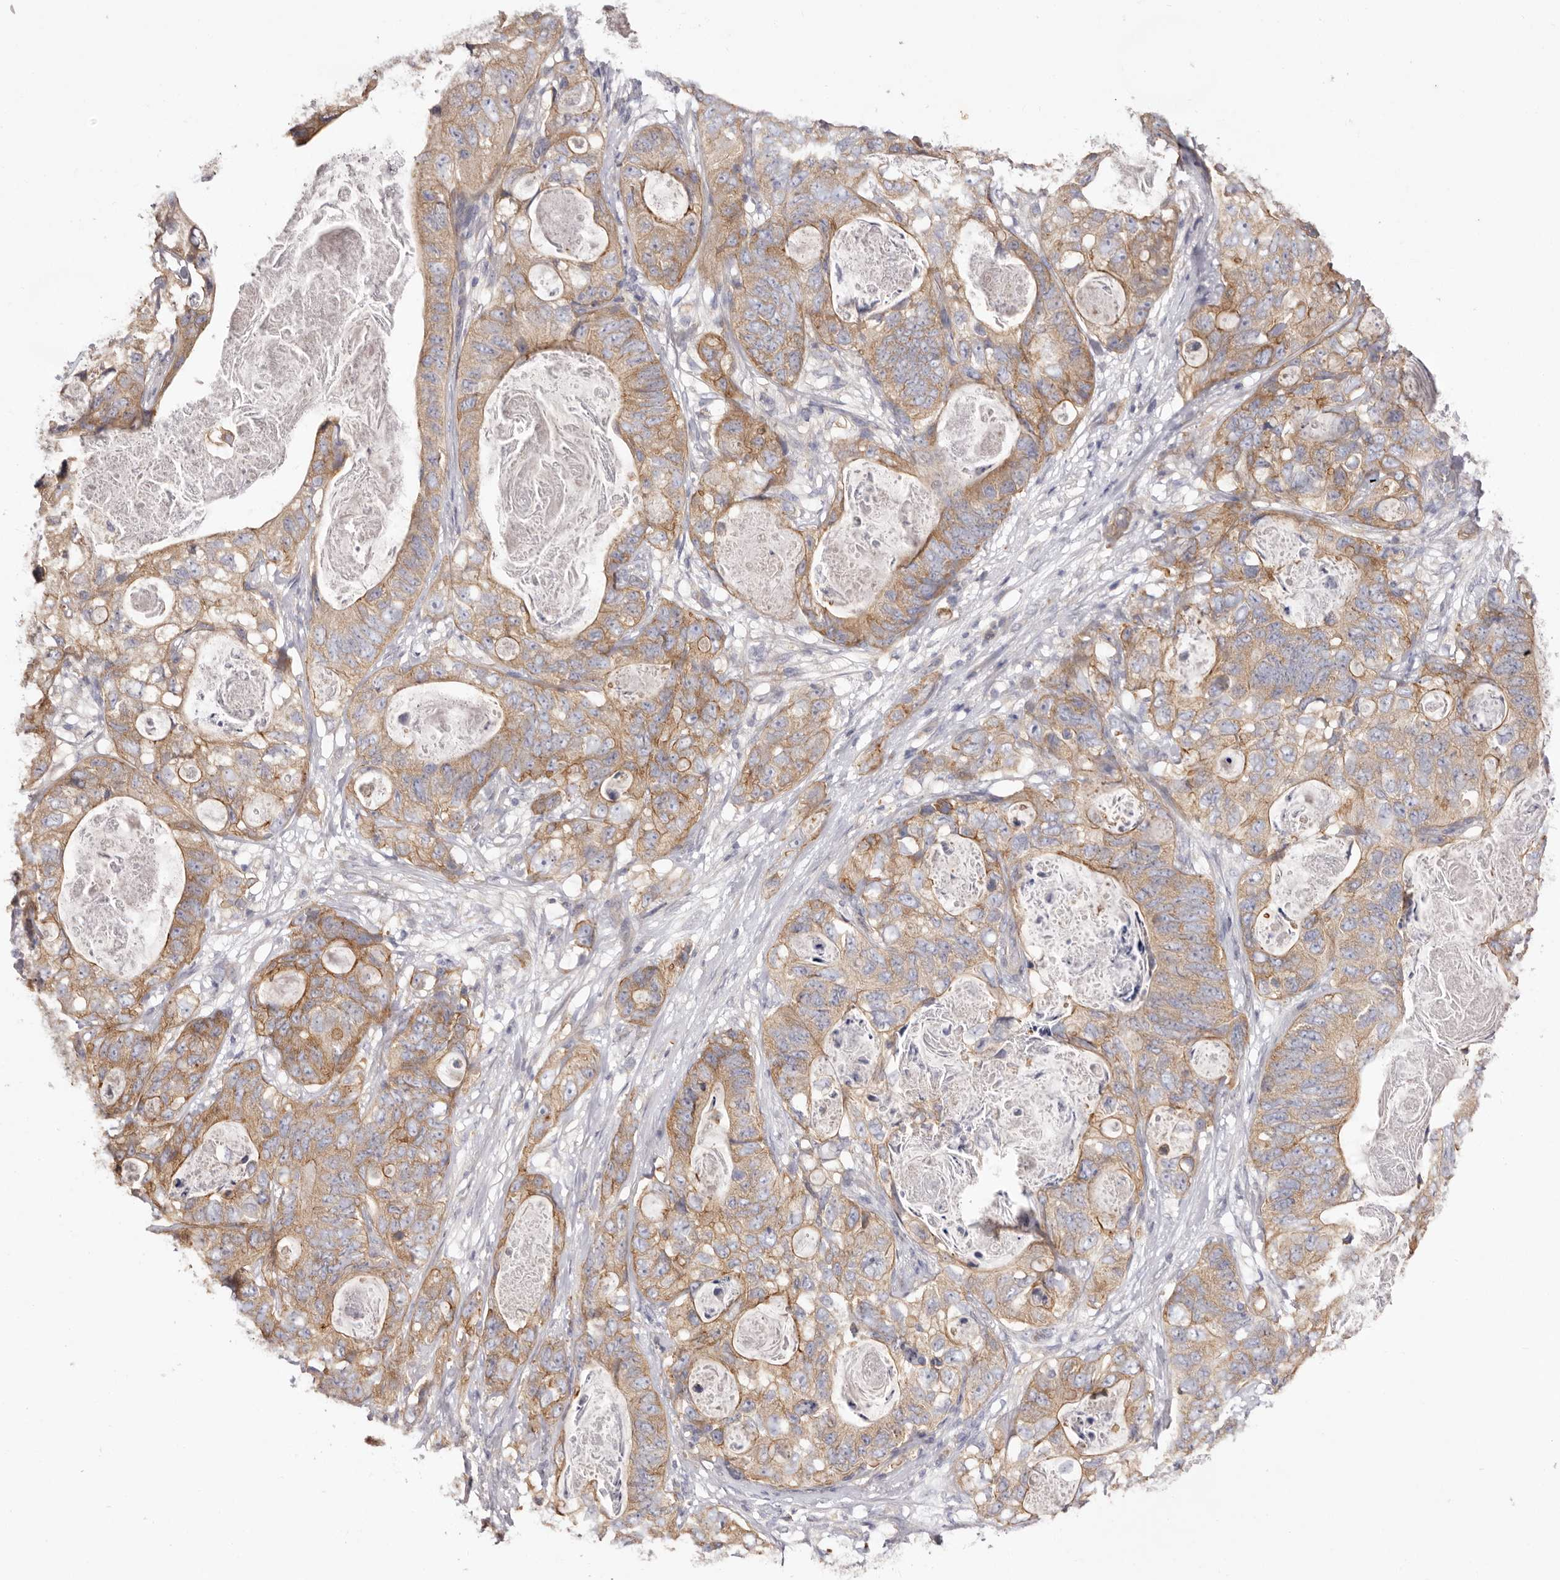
{"staining": {"intensity": "moderate", "quantity": ">75%", "location": "cytoplasmic/membranous"}, "tissue": "stomach cancer", "cell_type": "Tumor cells", "image_type": "cancer", "snomed": [{"axis": "morphology", "description": "Normal tissue, NOS"}, {"axis": "morphology", "description": "Adenocarcinoma, NOS"}, {"axis": "topography", "description": "Stomach"}], "caption": "Immunohistochemistry histopathology image of human stomach cancer (adenocarcinoma) stained for a protein (brown), which shows medium levels of moderate cytoplasmic/membranous staining in approximately >75% of tumor cells.", "gene": "FAM167B", "patient": {"sex": "female", "age": 89}}